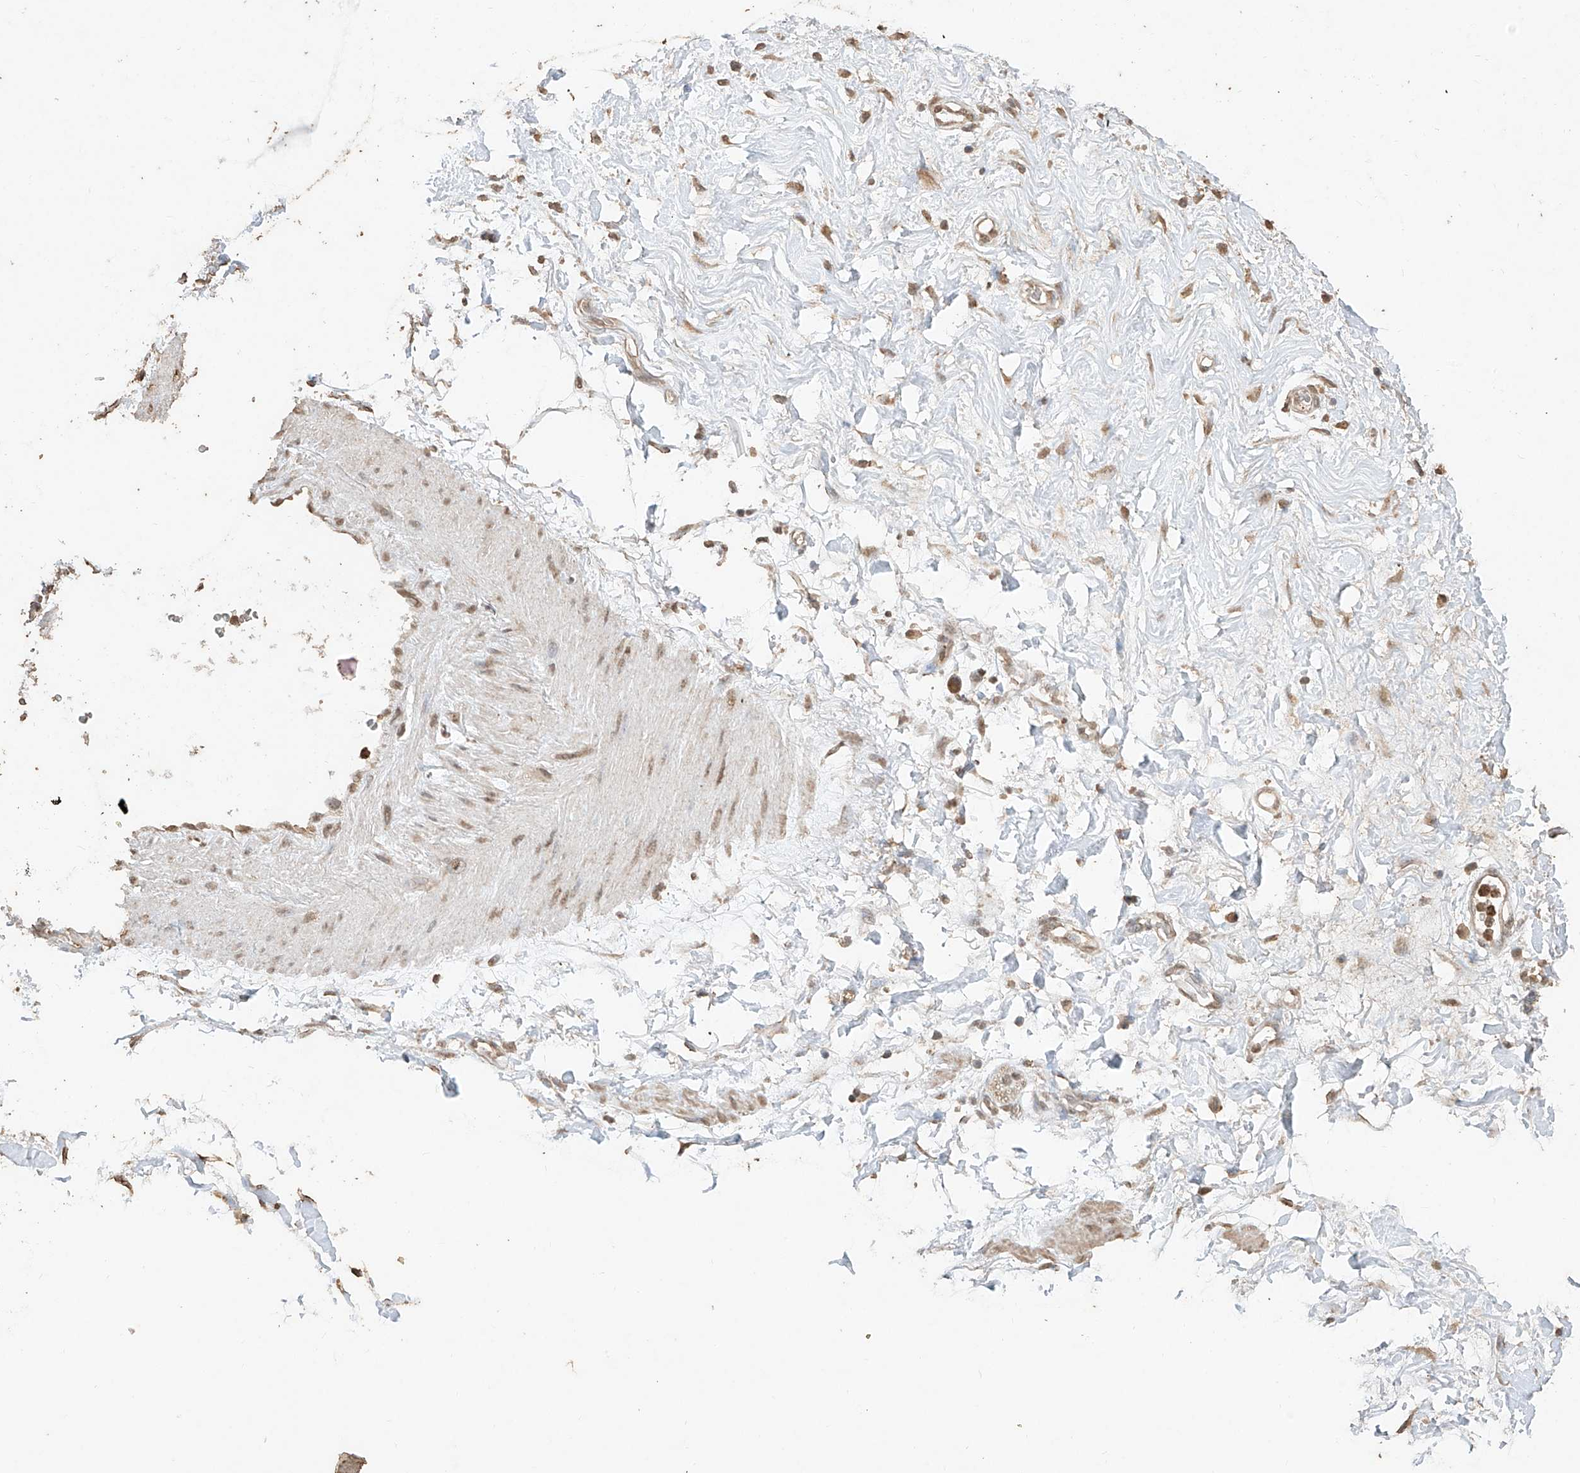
{"staining": {"intensity": "moderate", "quantity": ">75%", "location": "cytoplasmic/membranous"}, "tissue": "soft tissue", "cell_type": "Chondrocytes", "image_type": "normal", "snomed": [{"axis": "morphology", "description": "Normal tissue, NOS"}, {"axis": "morphology", "description": "Adenocarcinoma, NOS"}, {"axis": "topography", "description": "Pancreas"}, {"axis": "topography", "description": "Peripheral nerve tissue"}], "caption": "High-power microscopy captured an immunohistochemistry image of benign soft tissue, revealing moderate cytoplasmic/membranous positivity in about >75% of chondrocytes.", "gene": "ELOVL1", "patient": {"sex": "male", "age": 59}}